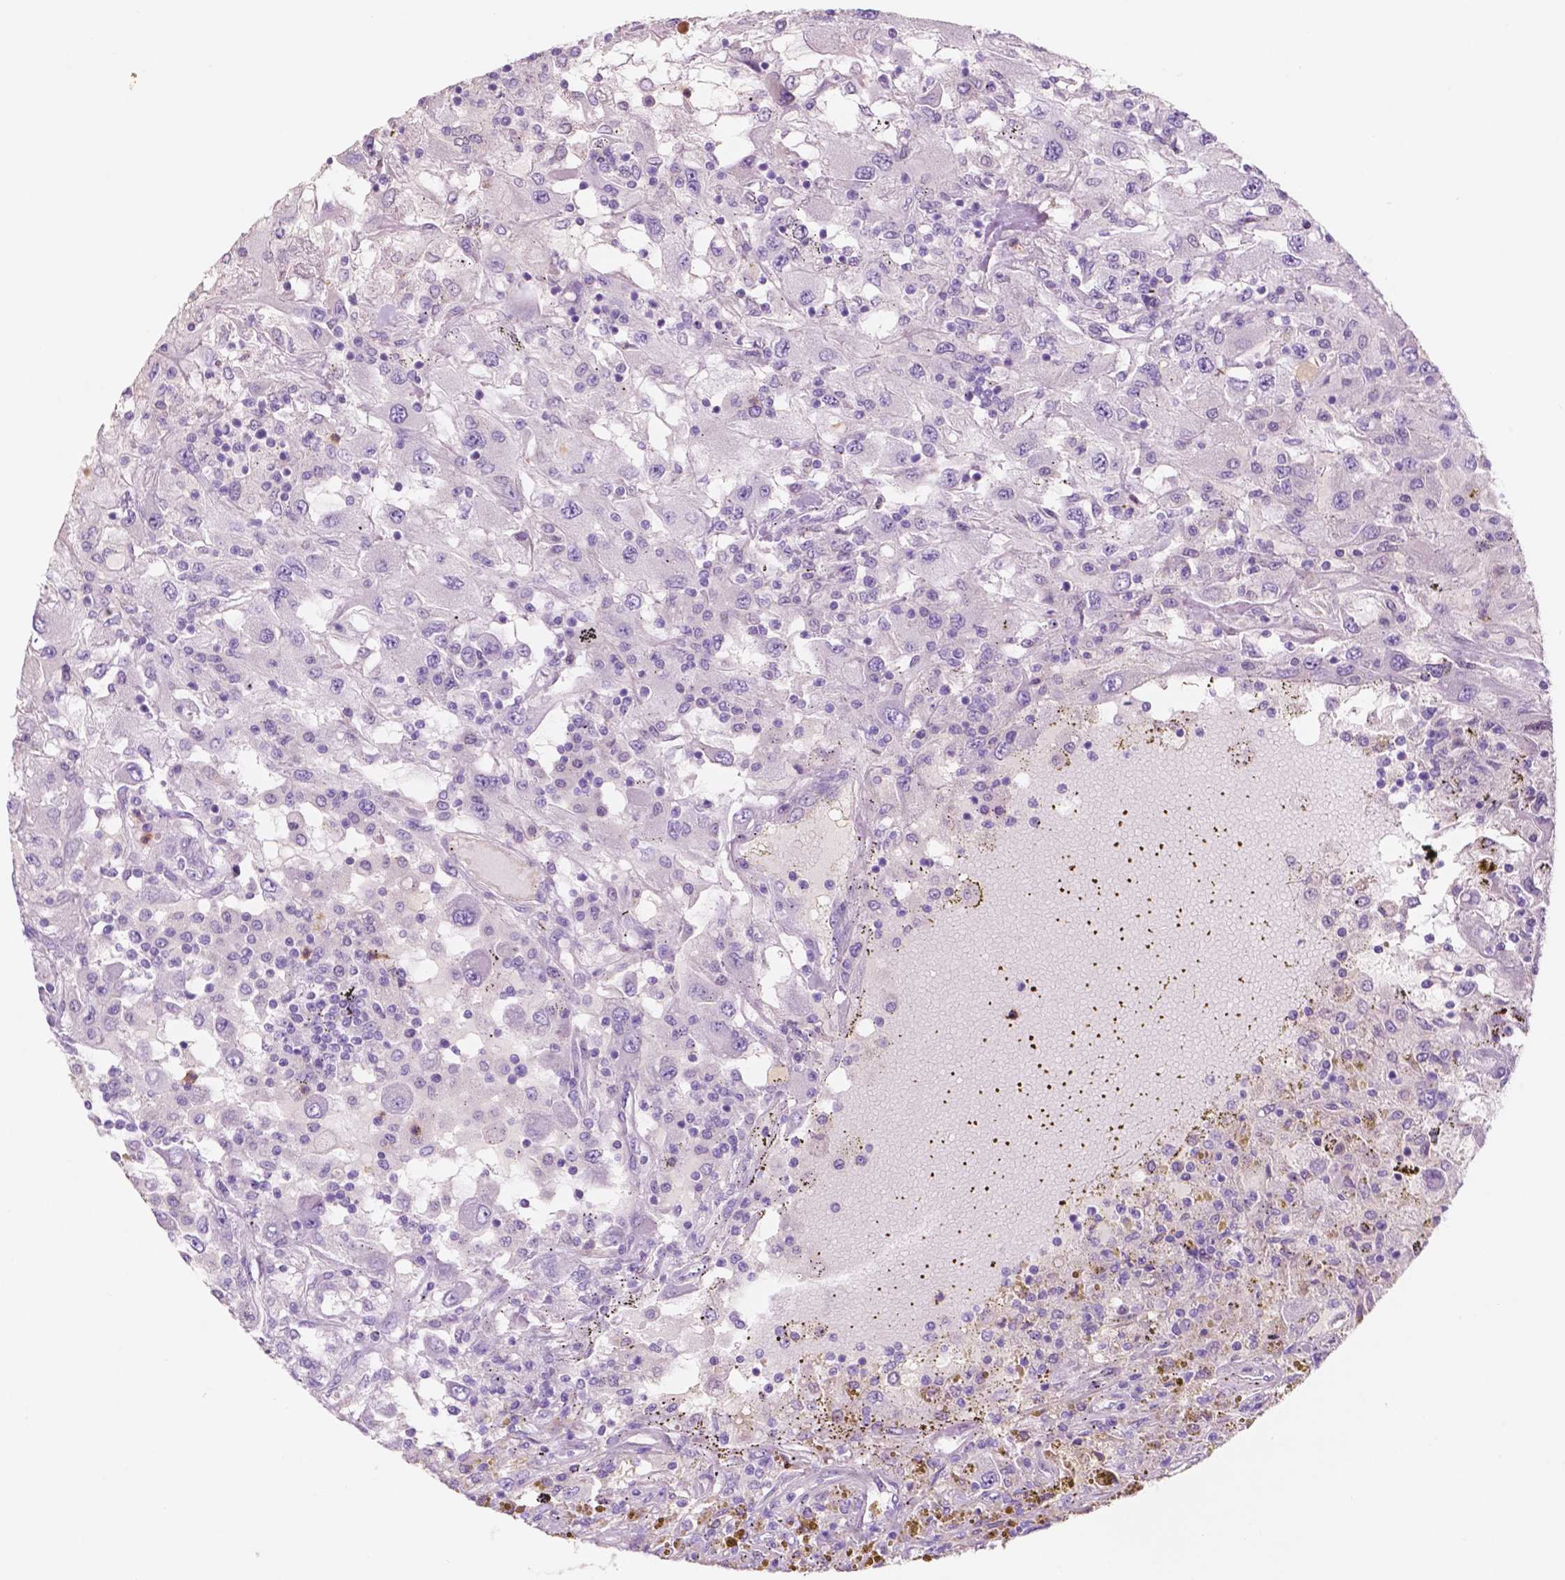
{"staining": {"intensity": "negative", "quantity": "none", "location": "none"}, "tissue": "renal cancer", "cell_type": "Tumor cells", "image_type": "cancer", "snomed": [{"axis": "morphology", "description": "Adenocarcinoma, NOS"}, {"axis": "topography", "description": "Kidney"}], "caption": "Tumor cells are negative for protein expression in human renal cancer.", "gene": "CUZD1", "patient": {"sex": "female", "age": 67}}